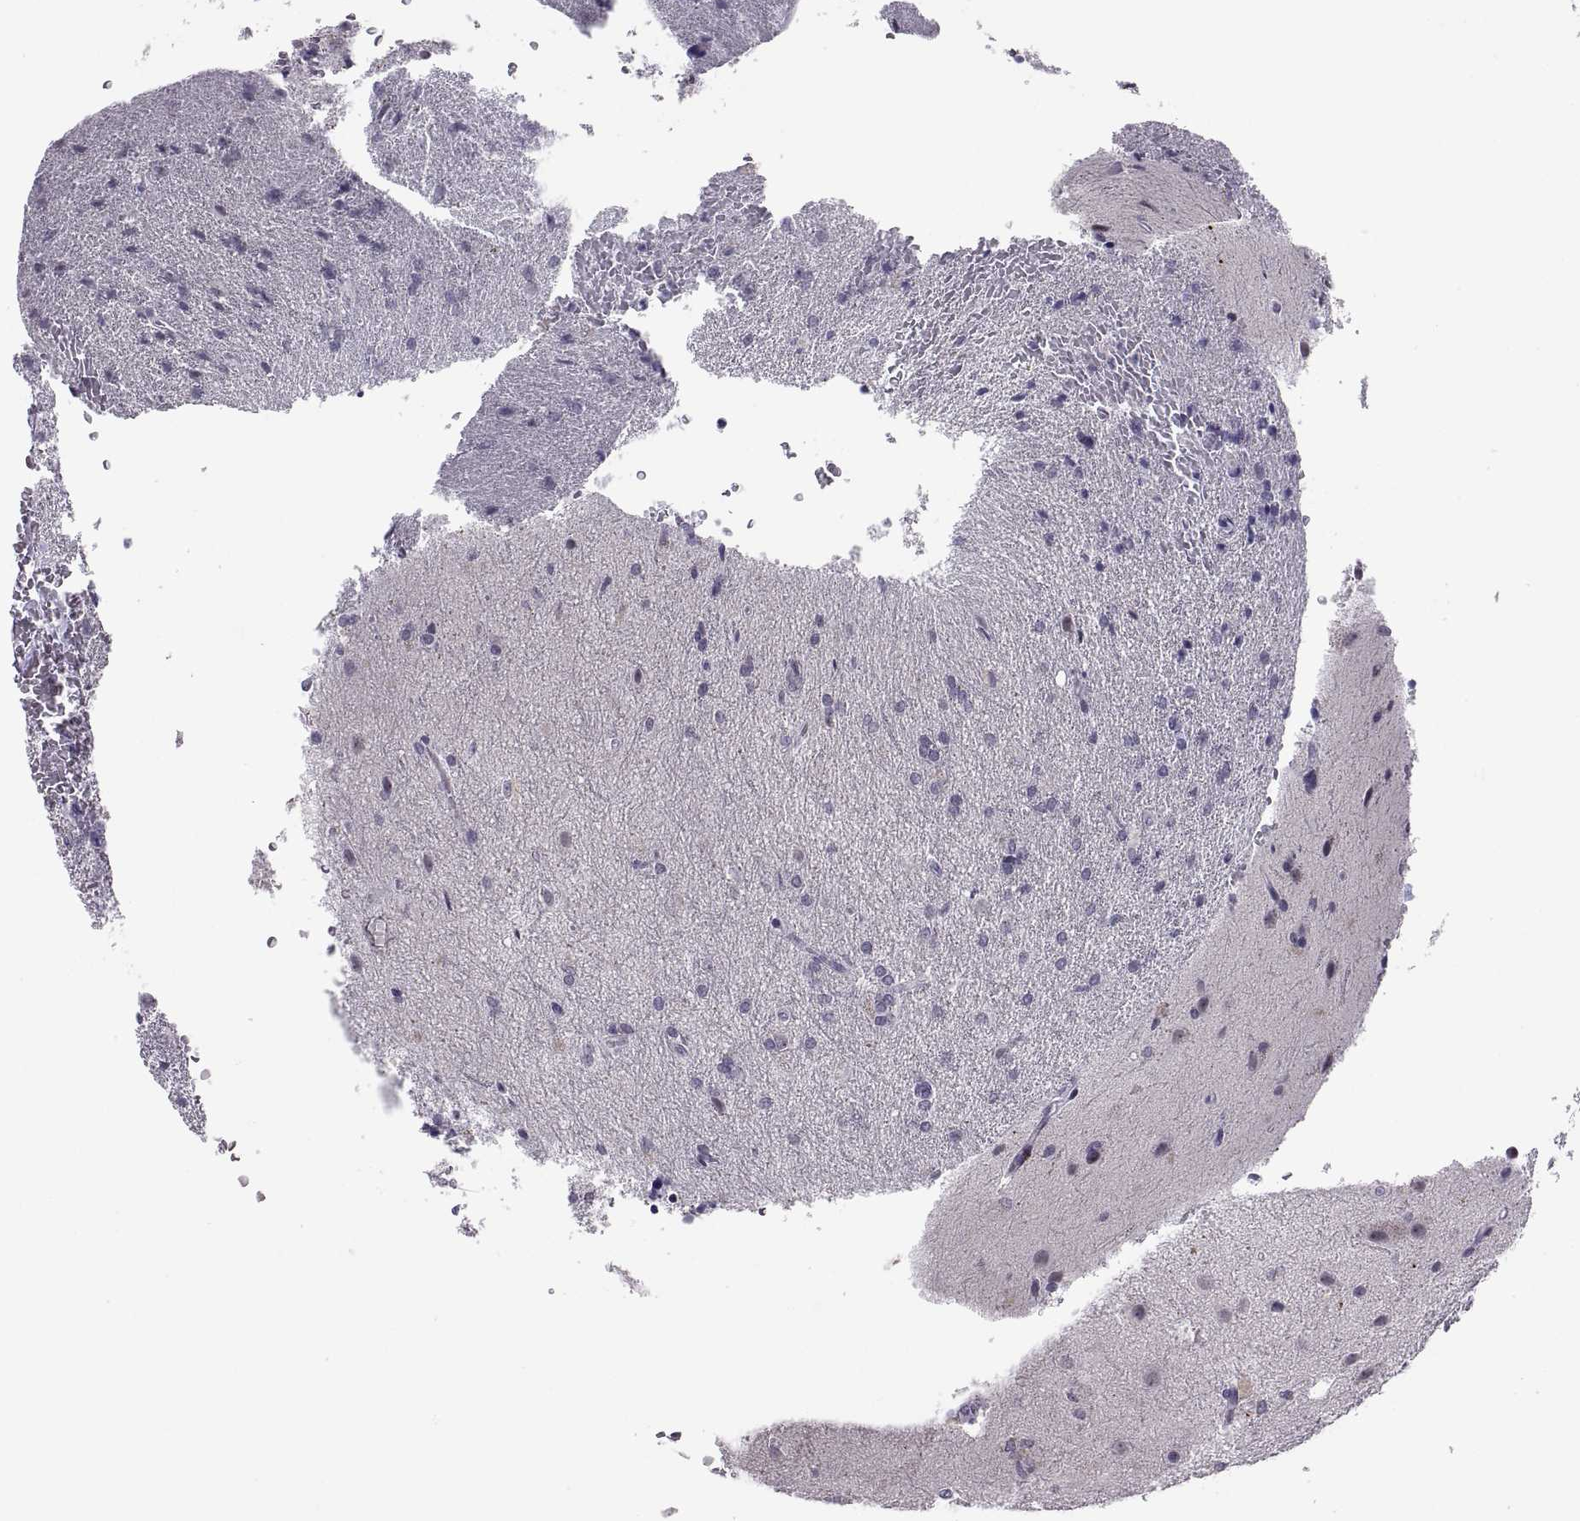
{"staining": {"intensity": "negative", "quantity": "none", "location": "none"}, "tissue": "glioma", "cell_type": "Tumor cells", "image_type": "cancer", "snomed": [{"axis": "morphology", "description": "Glioma, malignant, High grade"}, {"axis": "topography", "description": "Brain"}], "caption": "Immunohistochemistry micrograph of glioma stained for a protein (brown), which displays no expression in tumor cells.", "gene": "TTC21A", "patient": {"sex": "male", "age": 68}}